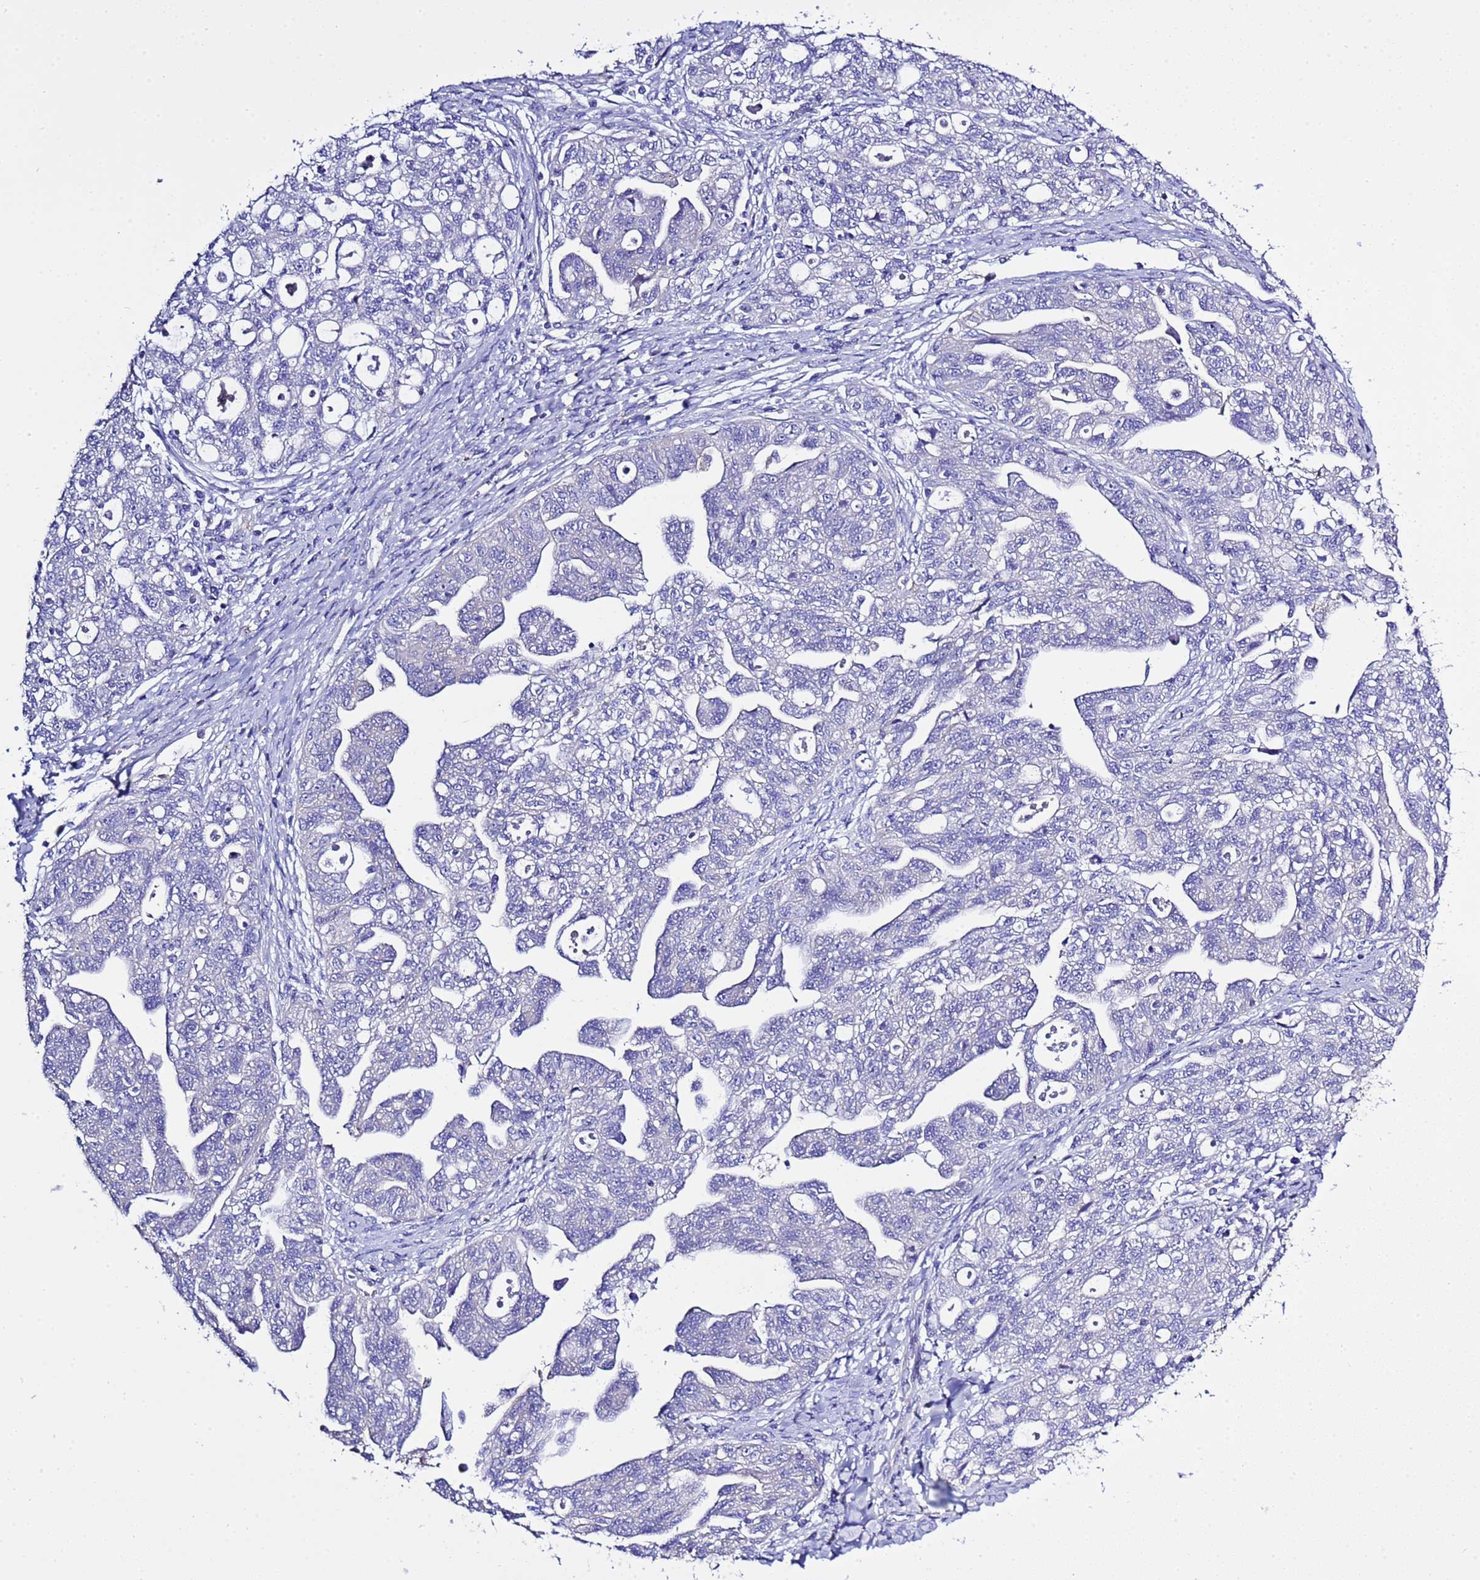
{"staining": {"intensity": "negative", "quantity": "none", "location": "none"}, "tissue": "ovarian cancer", "cell_type": "Tumor cells", "image_type": "cancer", "snomed": [{"axis": "morphology", "description": "Carcinoma, NOS"}, {"axis": "morphology", "description": "Cystadenocarcinoma, serous, NOS"}, {"axis": "topography", "description": "Ovary"}], "caption": "This histopathology image is of serous cystadenocarcinoma (ovarian) stained with IHC to label a protein in brown with the nuclei are counter-stained blue. There is no expression in tumor cells.", "gene": "KICS2", "patient": {"sex": "female", "age": 69}}